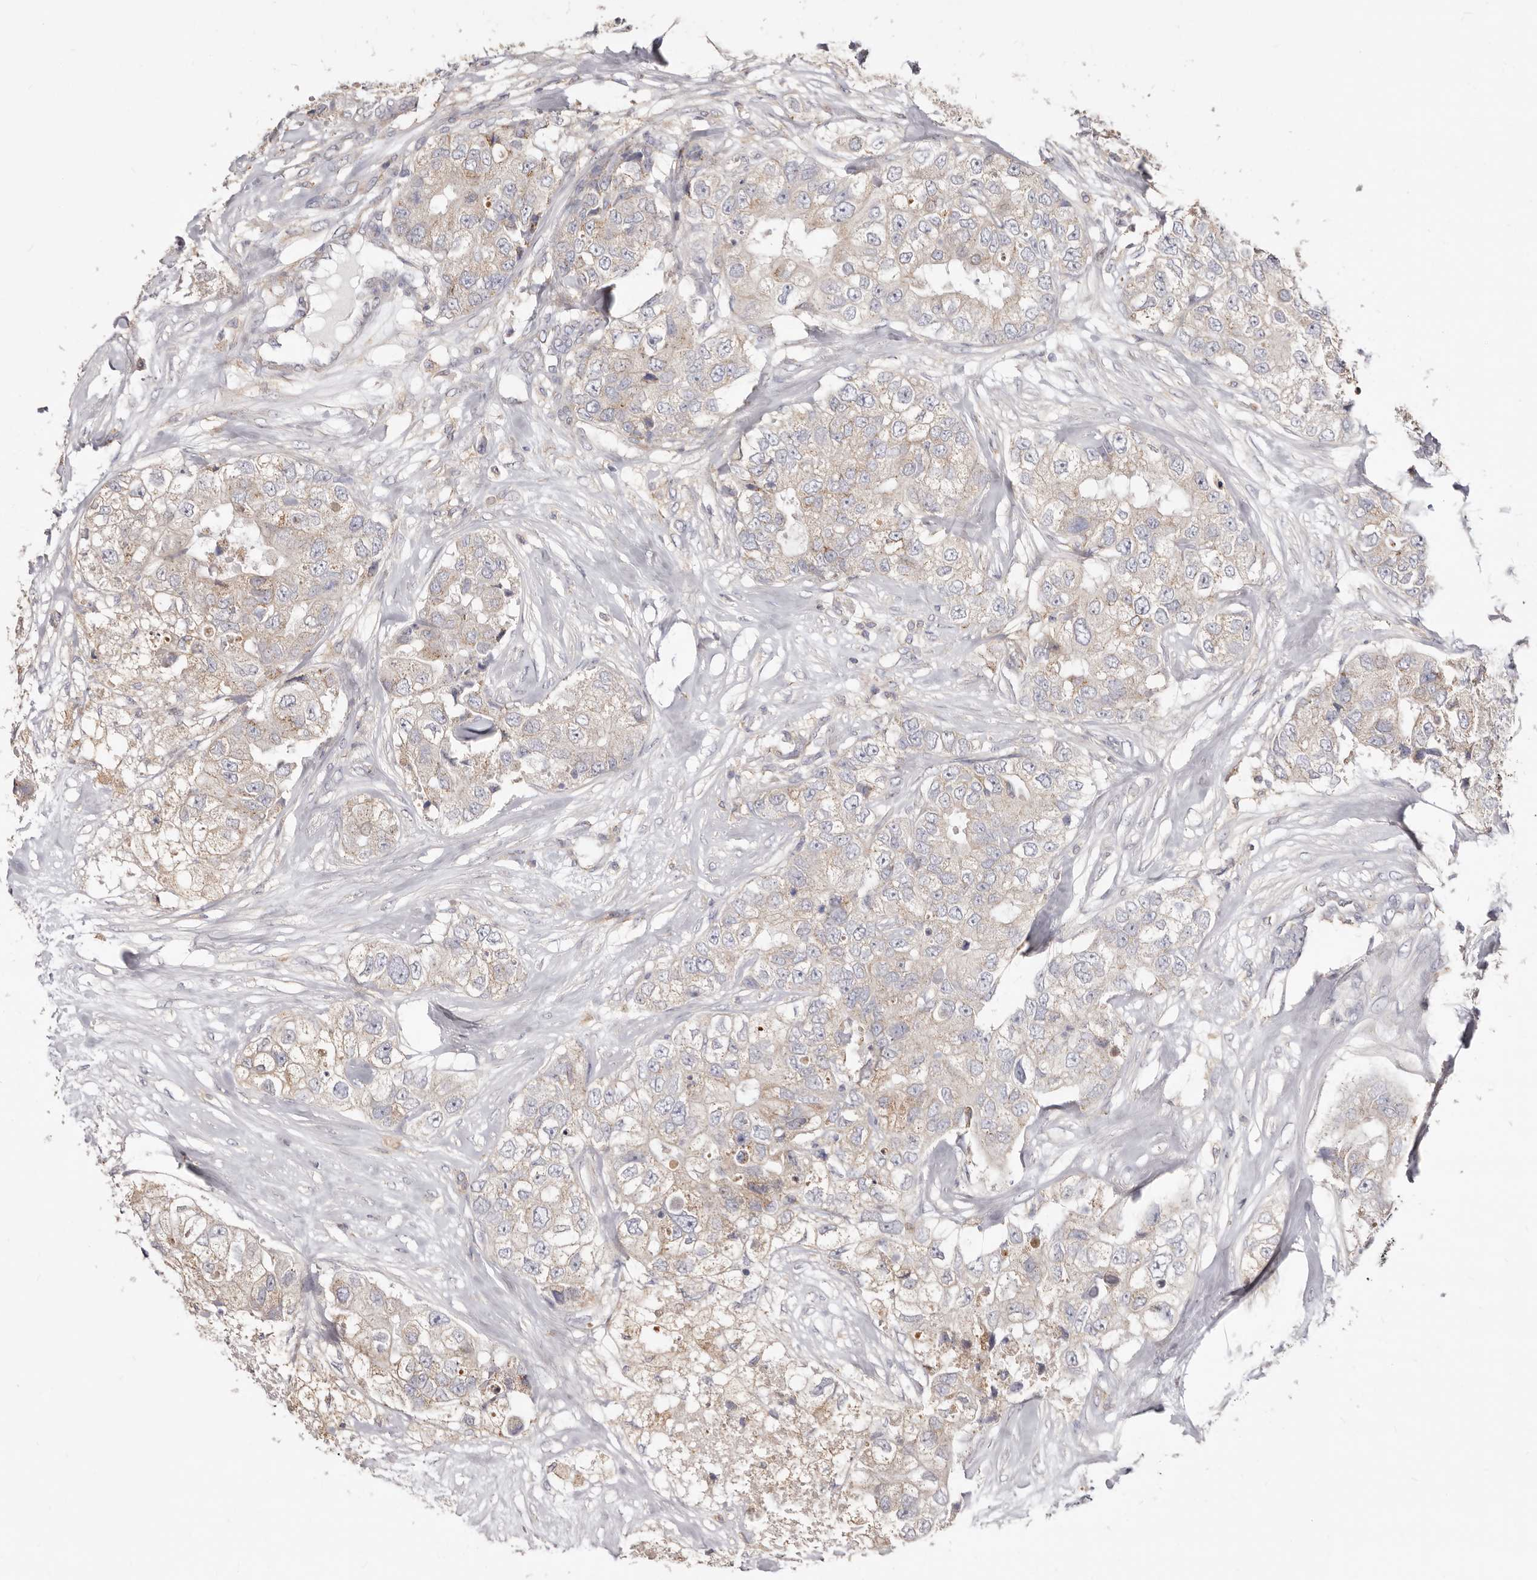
{"staining": {"intensity": "weak", "quantity": "<25%", "location": "cytoplasmic/membranous"}, "tissue": "breast cancer", "cell_type": "Tumor cells", "image_type": "cancer", "snomed": [{"axis": "morphology", "description": "Duct carcinoma"}, {"axis": "topography", "description": "Breast"}], "caption": "DAB (3,3'-diaminobenzidine) immunohistochemical staining of human breast cancer (invasive ductal carcinoma) reveals no significant positivity in tumor cells.", "gene": "LRRC25", "patient": {"sex": "female", "age": 62}}